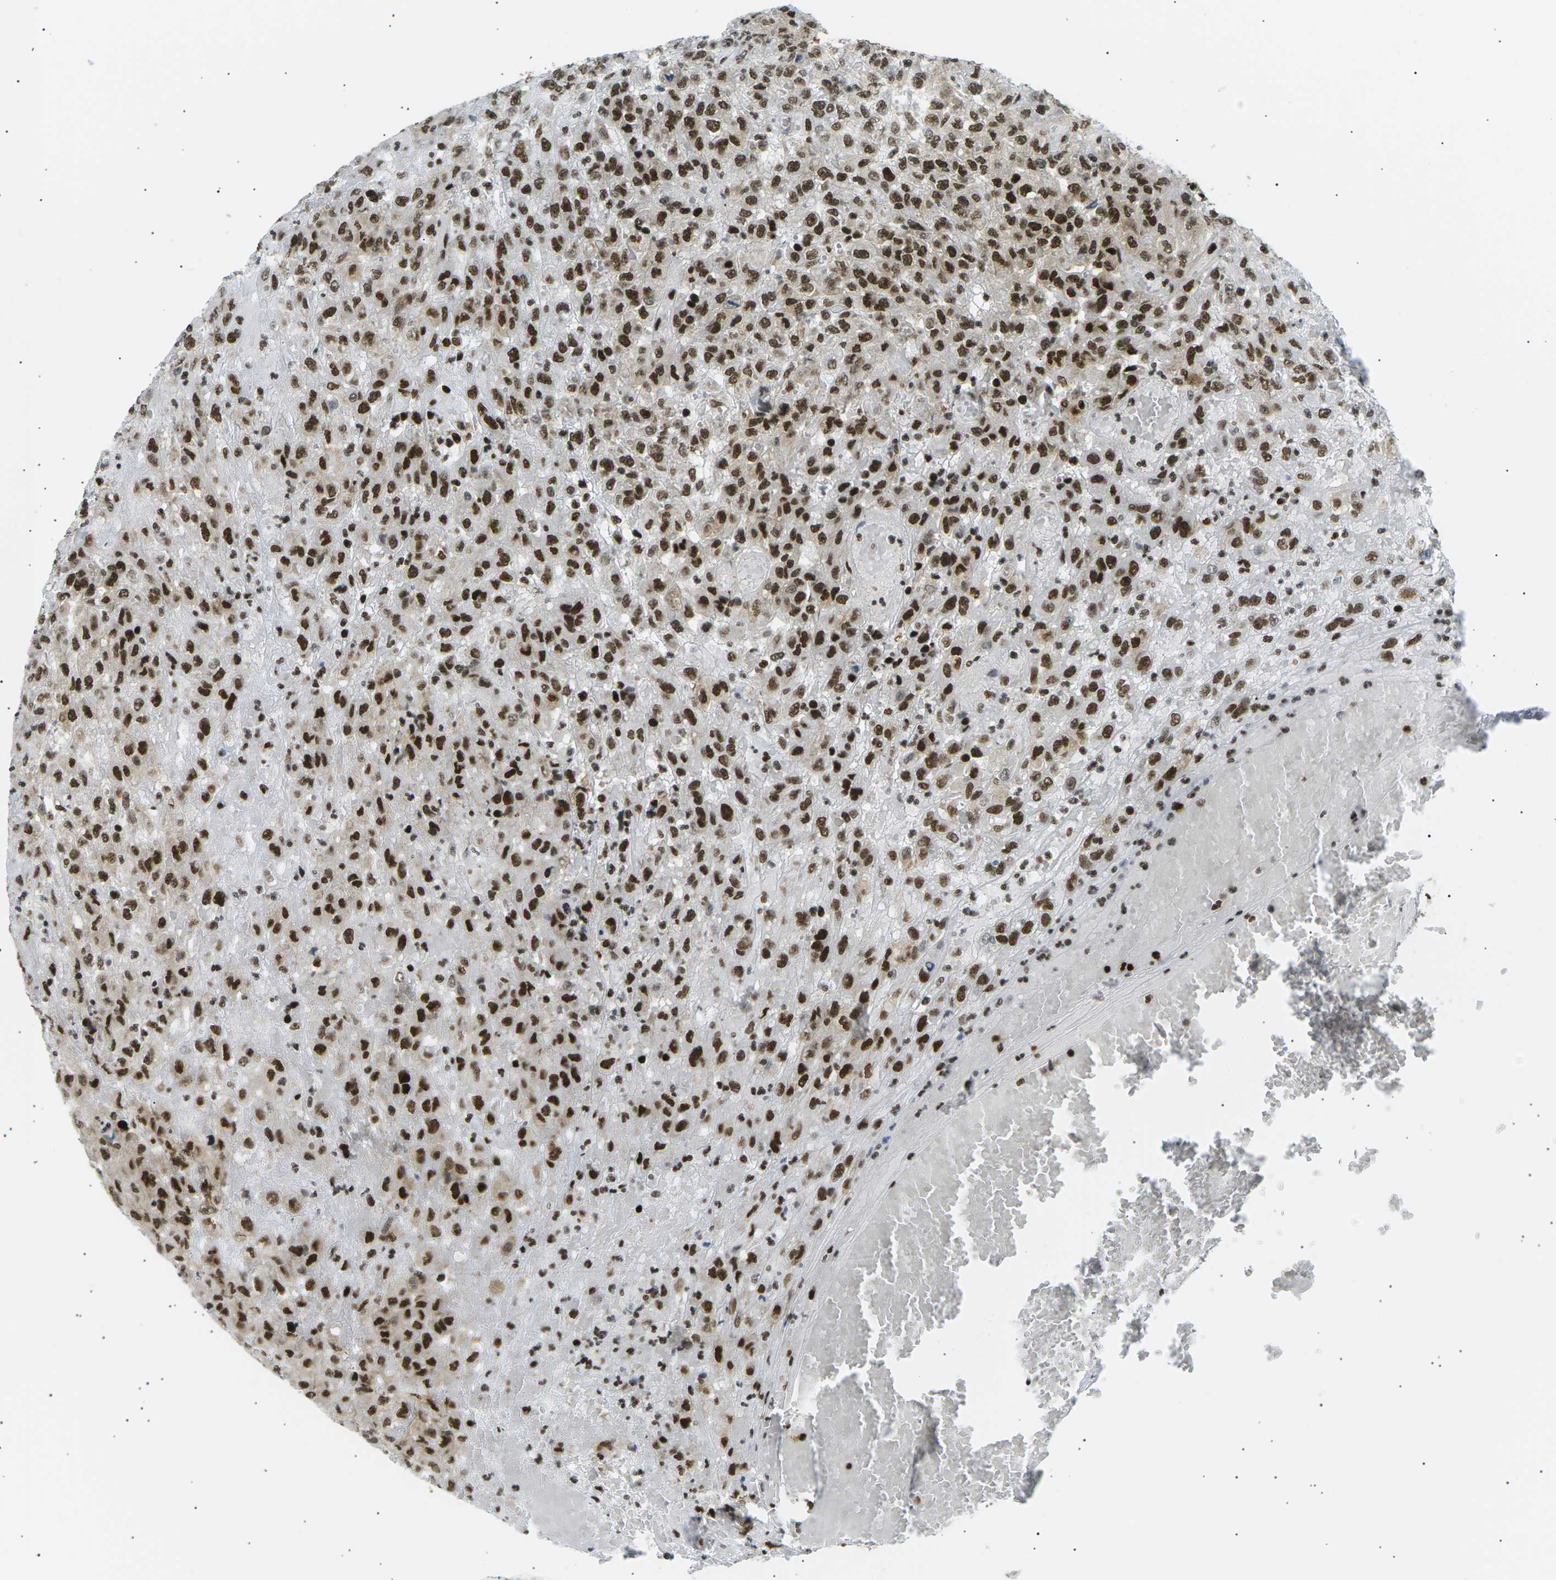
{"staining": {"intensity": "strong", "quantity": ">75%", "location": "nuclear"}, "tissue": "urothelial cancer", "cell_type": "Tumor cells", "image_type": "cancer", "snomed": [{"axis": "morphology", "description": "Urothelial carcinoma, High grade"}, {"axis": "topography", "description": "Urinary bladder"}], "caption": "A high amount of strong nuclear positivity is present in approximately >75% of tumor cells in high-grade urothelial carcinoma tissue. (DAB IHC with brightfield microscopy, high magnification).", "gene": "RPA2", "patient": {"sex": "male", "age": 46}}